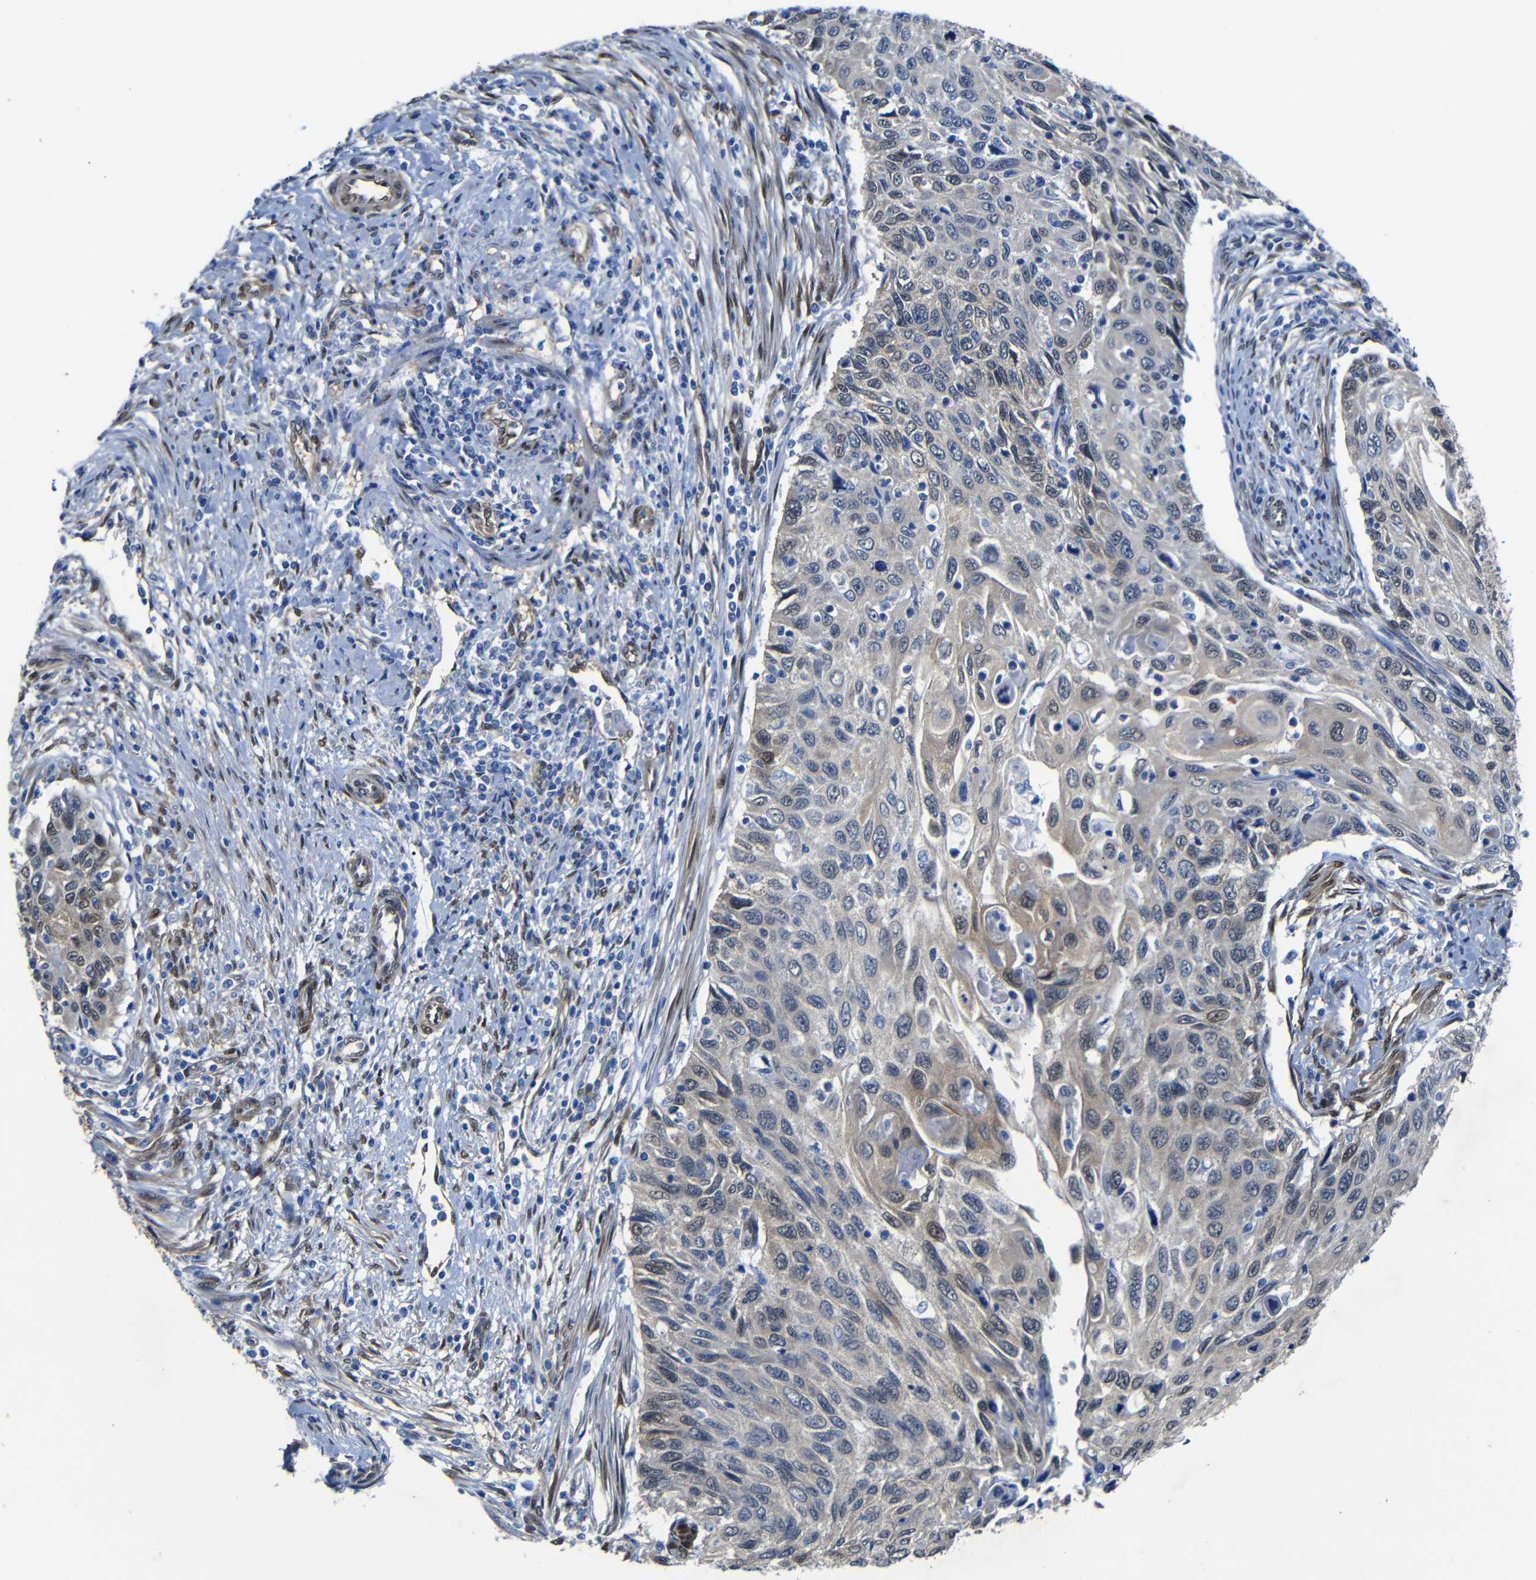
{"staining": {"intensity": "negative", "quantity": "none", "location": "none"}, "tissue": "cervical cancer", "cell_type": "Tumor cells", "image_type": "cancer", "snomed": [{"axis": "morphology", "description": "Squamous cell carcinoma, NOS"}, {"axis": "topography", "description": "Cervix"}], "caption": "Immunohistochemical staining of human squamous cell carcinoma (cervical) reveals no significant expression in tumor cells.", "gene": "YAP1", "patient": {"sex": "female", "age": 70}}